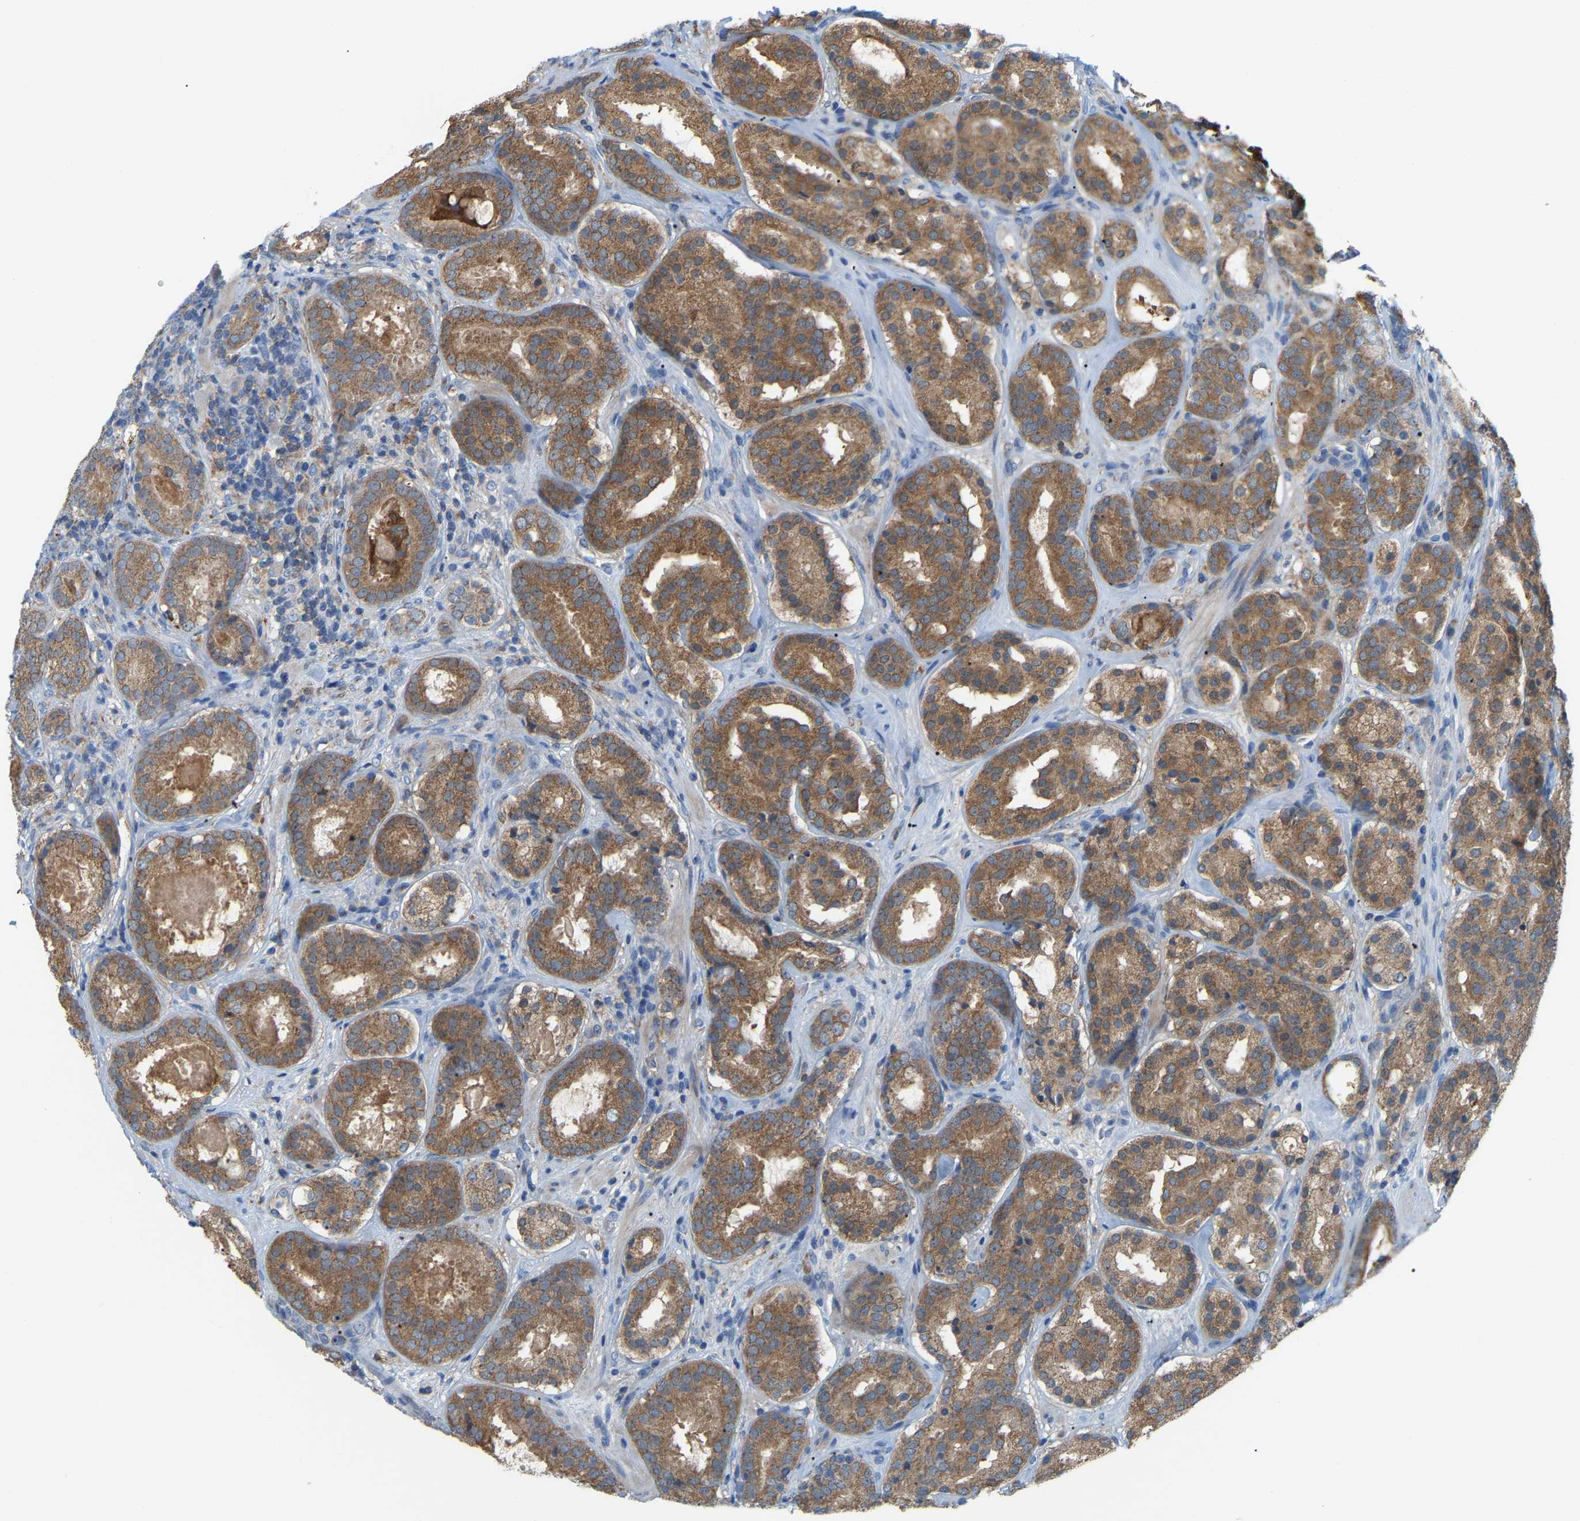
{"staining": {"intensity": "moderate", "quantity": ">75%", "location": "cytoplasmic/membranous"}, "tissue": "prostate cancer", "cell_type": "Tumor cells", "image_type": "cancer", "snomed": [{"axis": "morphology", "description": "Adenocarcinoma, Low grade"}, {"axis": "topography", "description": "Prostate"}], "caption": "Human prostate cancer (low-grade adenocarcinoma) stained with a brown dye reveals moderate cytoplasmic/membranous positive expression in about >75% of tumor cells.", "gene": "CROT", "patient": {"sex": "male", "age": 69}}